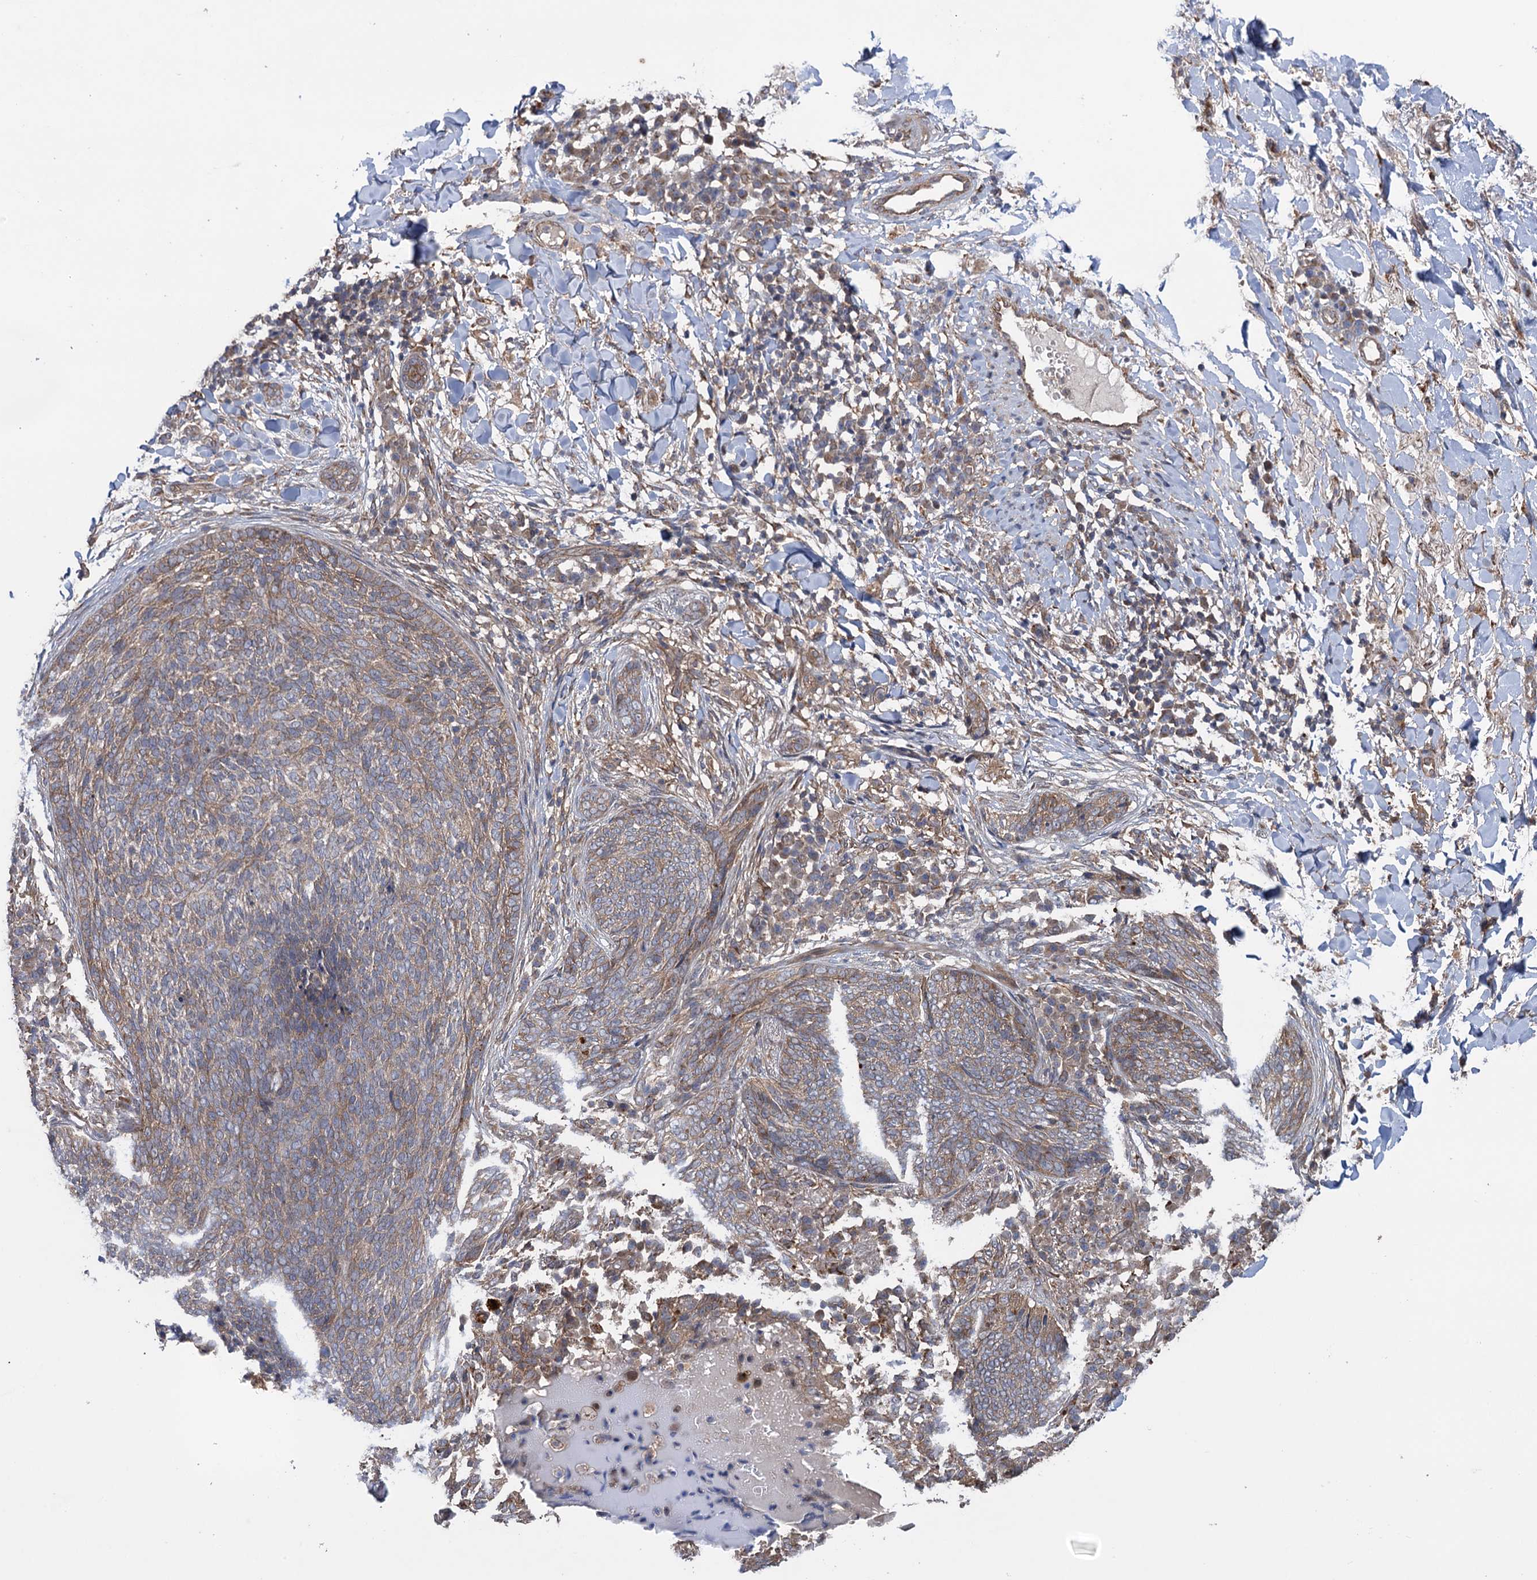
{"staining": {"intensity": "weak", "quantity": ">75%", "location": "cytoplasmic/membranous"}, "tissue": "skin cancer", "cell_type": "Tumor cells", "image_type": "cancer", "snomed": [{"axis": "morphology", "description": "Basal cell carcinoma"}, {"axis": "topography", "description": "Skin"}], "caption": "An immunohistochemistry micrograph of tumor tissue is shown. Protein staining in brown shows weak cytoplasmic/membranous positivity in skin basal cell carcinoma within tumor cells. The staining is performed using DAB brown chromogen to label protein expression. The nuclei are counter-stained blue using hematoxylin.", "gene": "HAUS1", "patient": {"sex": "male", "age": 85}}